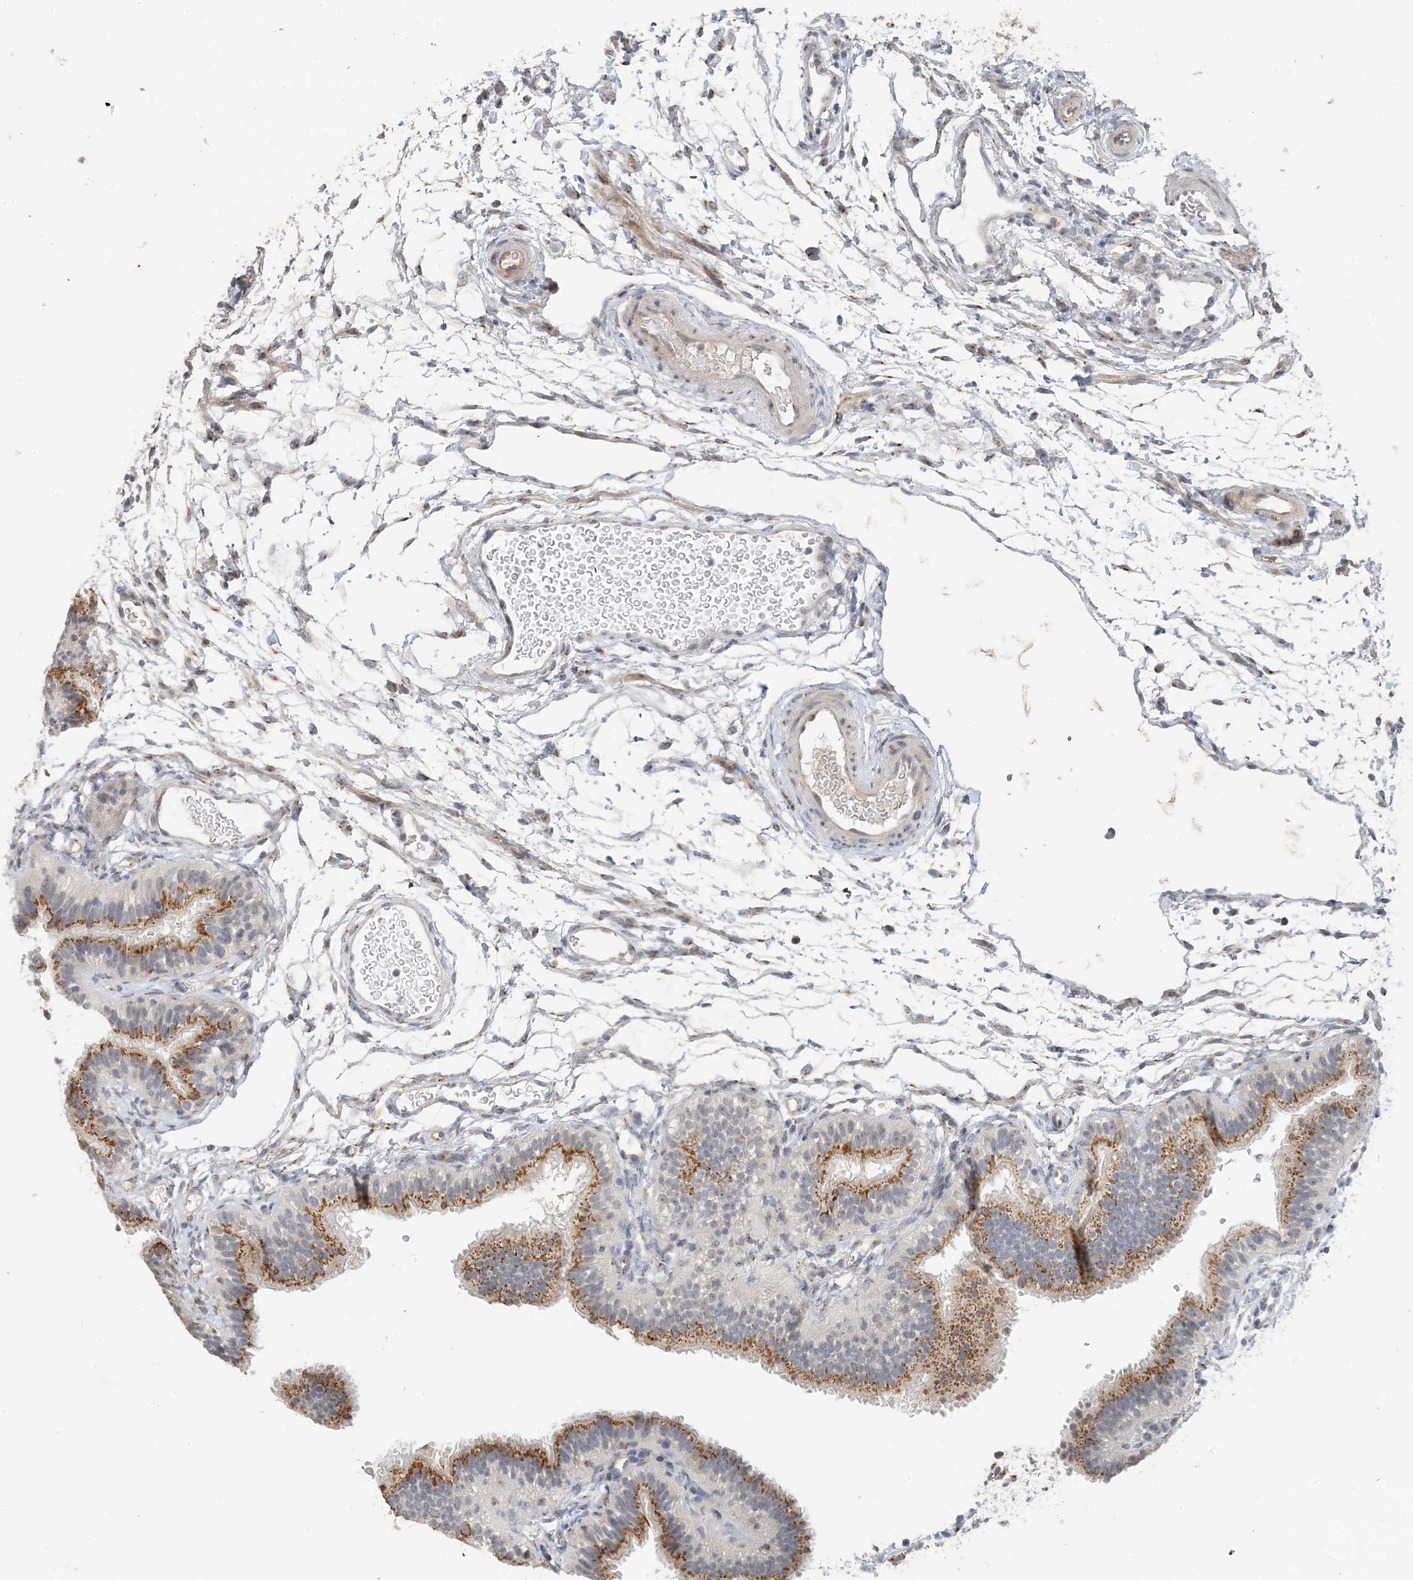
{"staining": {"intensity": "moderate", "quantity": "25%-75%", "location": "cytoplasmic/membranous"}, "tissue": "fallopian tube", "cell_type": "Glandular cells", "image_type": "normal", "snomed": [{"axis": "morphology", "description": "Normal tissue, NOS"}, {"axis": "topography", "description": "Fallopian tube"}], "caption": "Protein staining of normal fallopian tube reveals moderate cytoplasmic/membranous staining in about 25%-75% of glandular cells.", "gene": "ZCCHC4", "patient": {"sex": "female", "age": 35}}